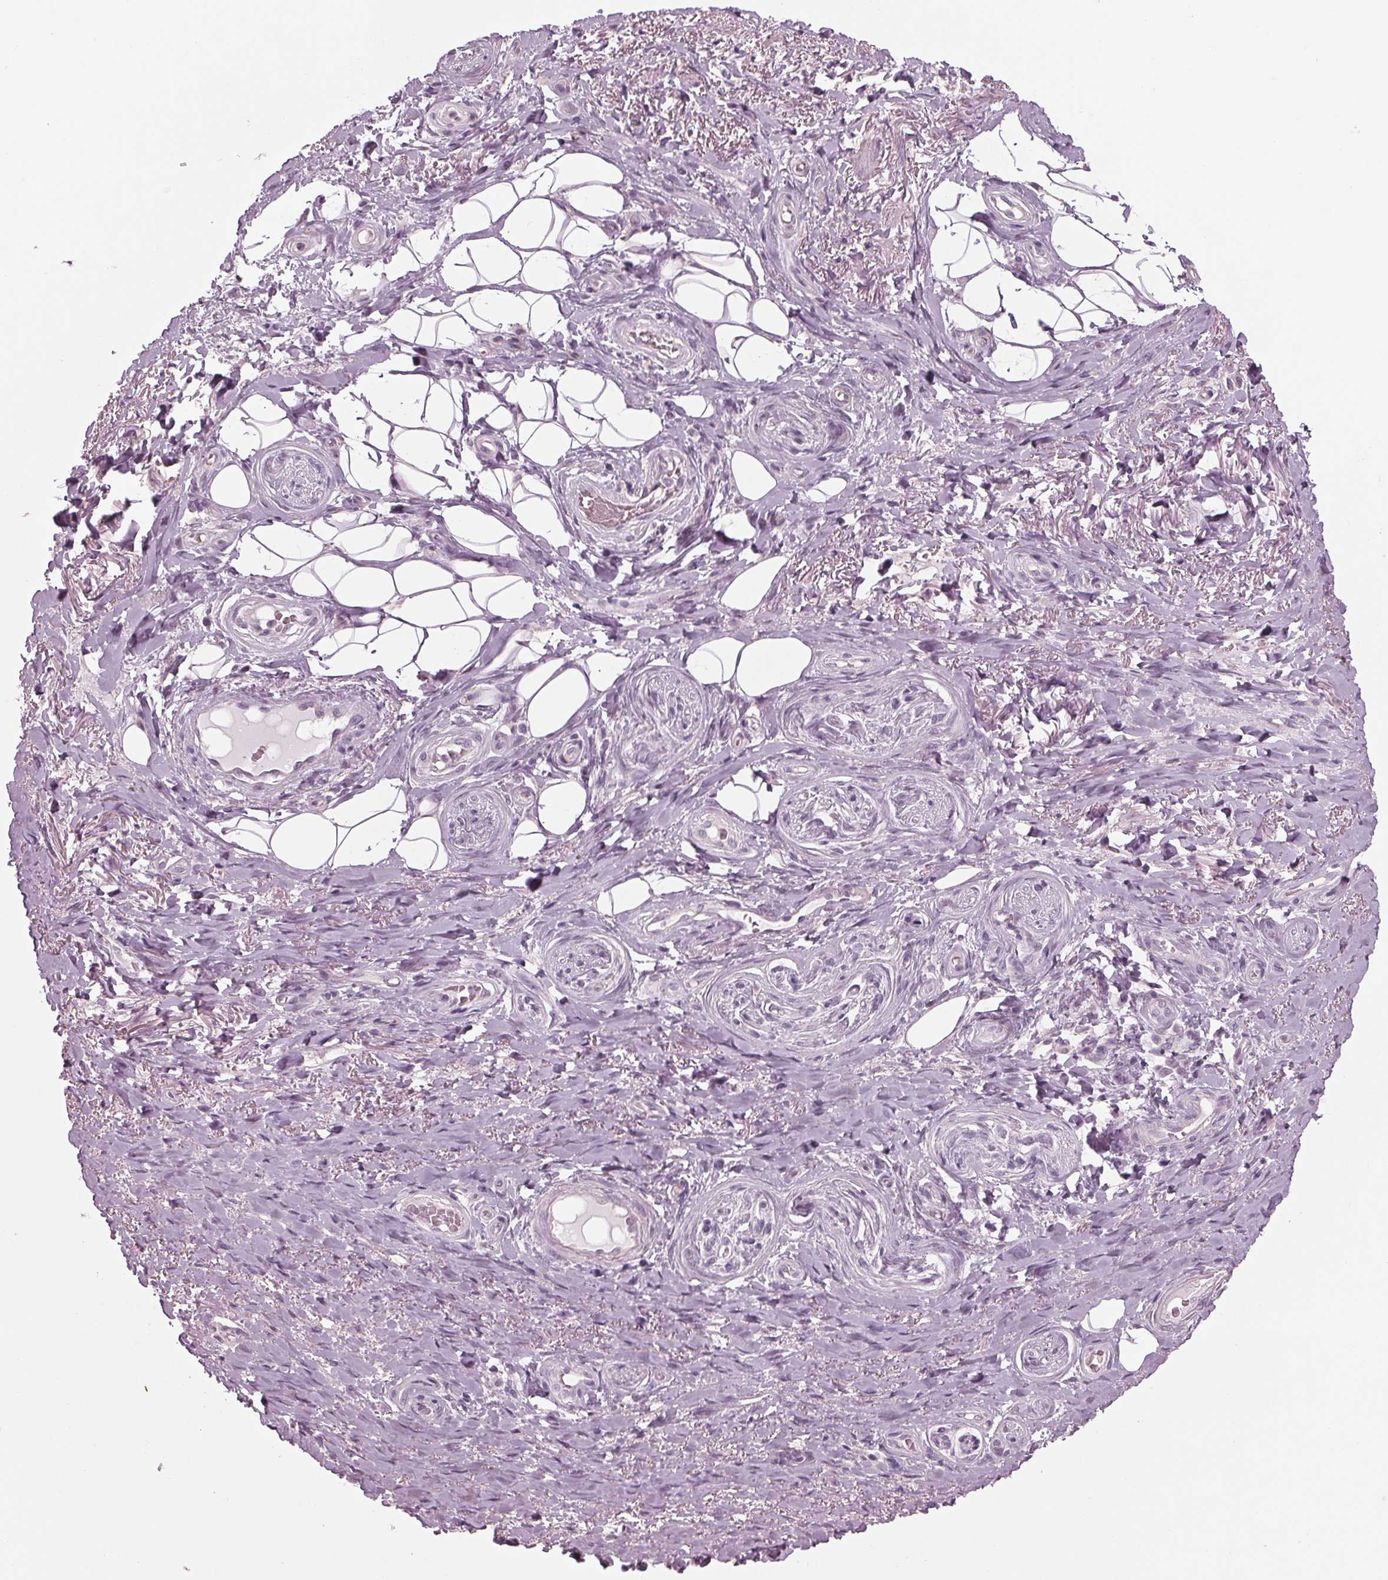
{"staining": {"intensity": "negative", "quantity": "none", "location": "none"}, "tissue": "adipose tissue", "cell_type": "Adipocytes", "image_type": "normal", "snomed": [{"axis": "morphology", "description": "Normal tissue, NOS"}, {"axis": "topography", "description": "Anal"}, {"axis": "topography", "description": "Peripheral nerve tissue"}], "caption": "Protein analysis of normal adipose tissue demonstrates no significant staining in adipocytes. The staining was performed using DAB (3,3'-diaminobenzidine) to visualize the protein expression in brown, while the nuclei were stained in blue with hematoxylin (Magnification: 20x).", "gene": "TNNC2", "patient": {"sex": "male", "age": 53}}